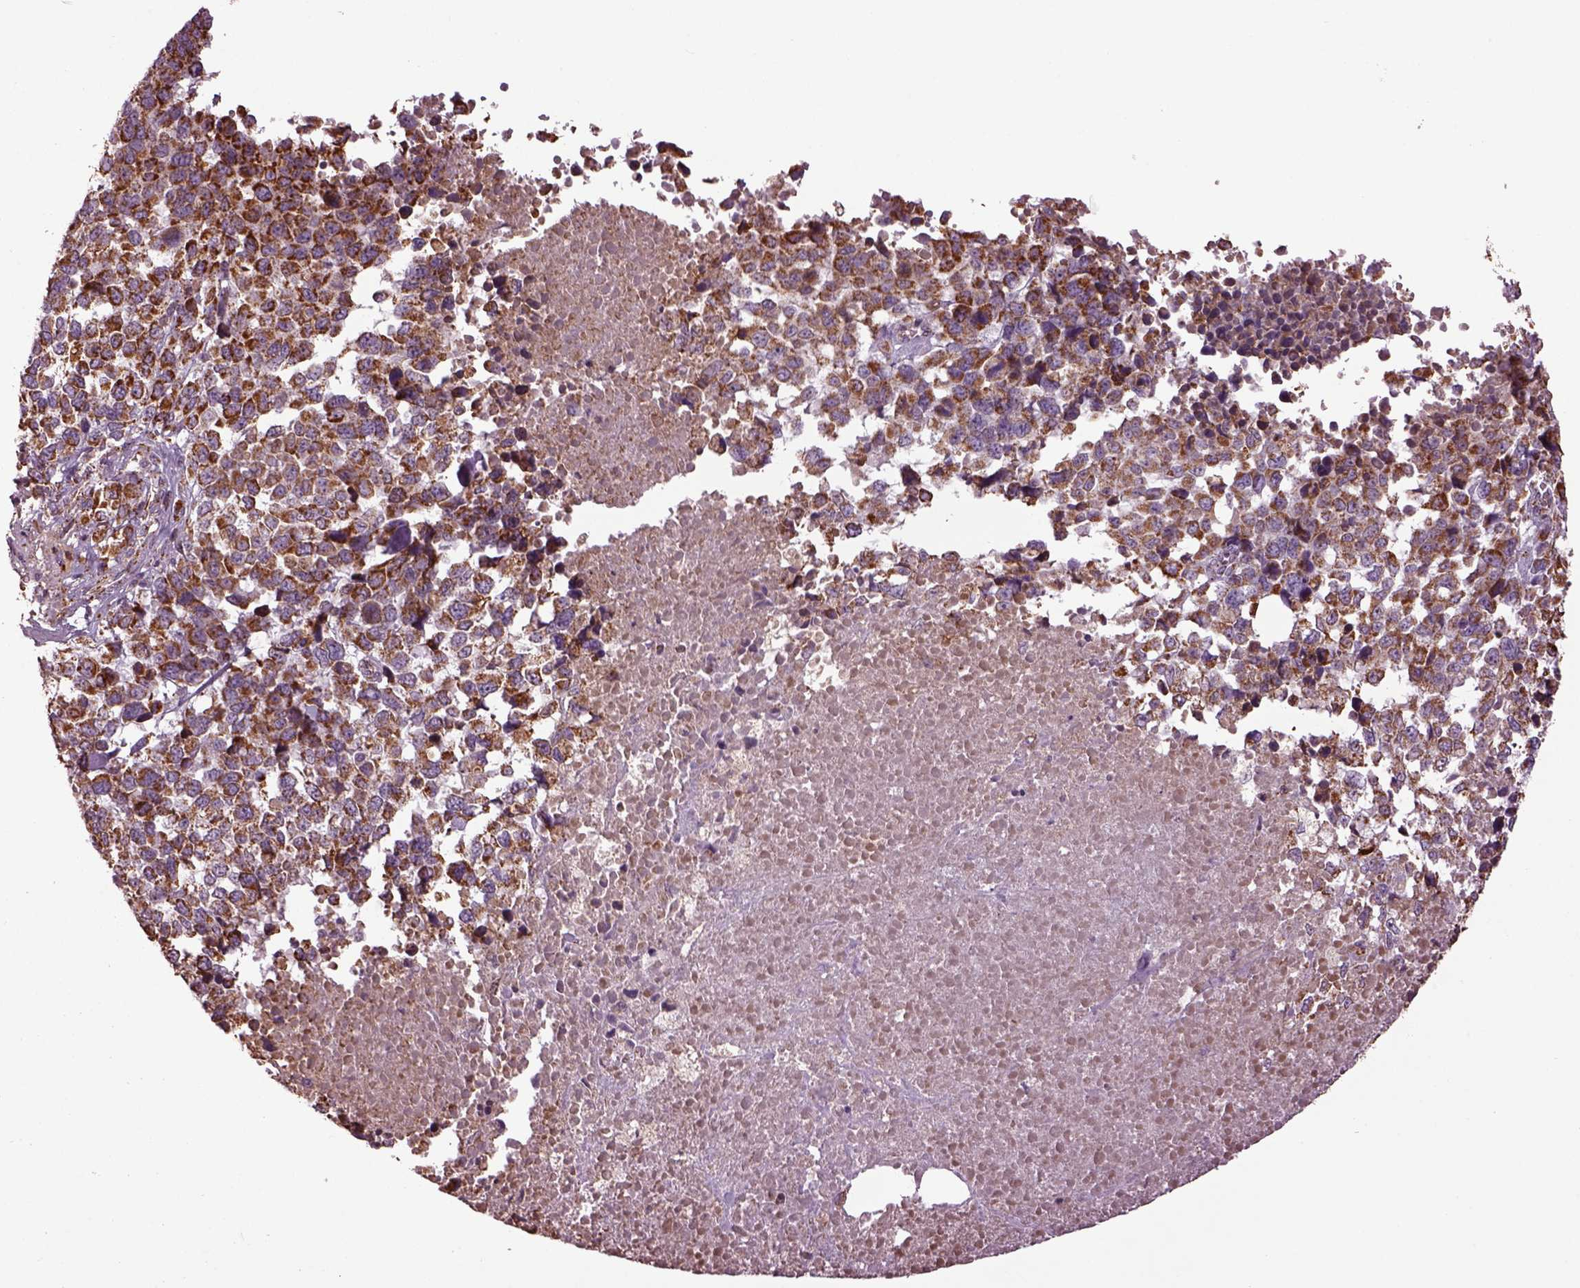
{"staining": {"intensity": "moderate", "quantity": ">75%", "location": "cytoplasmic/membranous"}, "tissue": "melanoma", "cell_type": "Tumor cells", "image_type": "cancer", "snomed": [{"axis": "morphology", "description": "Malignant melanoma, Metastatic site"}, {"axis": "topography", "description": "Skin"}], "caption": "Immunohistochemistry histopathology image of neoplastic tissue: human melanoma stained using immunohistochemistry reveals medium levels of moderate protein expression localized specifically in the cytoplasmic/membranous of tumor cells, appearing as a cytoplasmic/membranous brown color.", "gene": "TMEM254", "patient": {"sex": "male", "age": 84}}